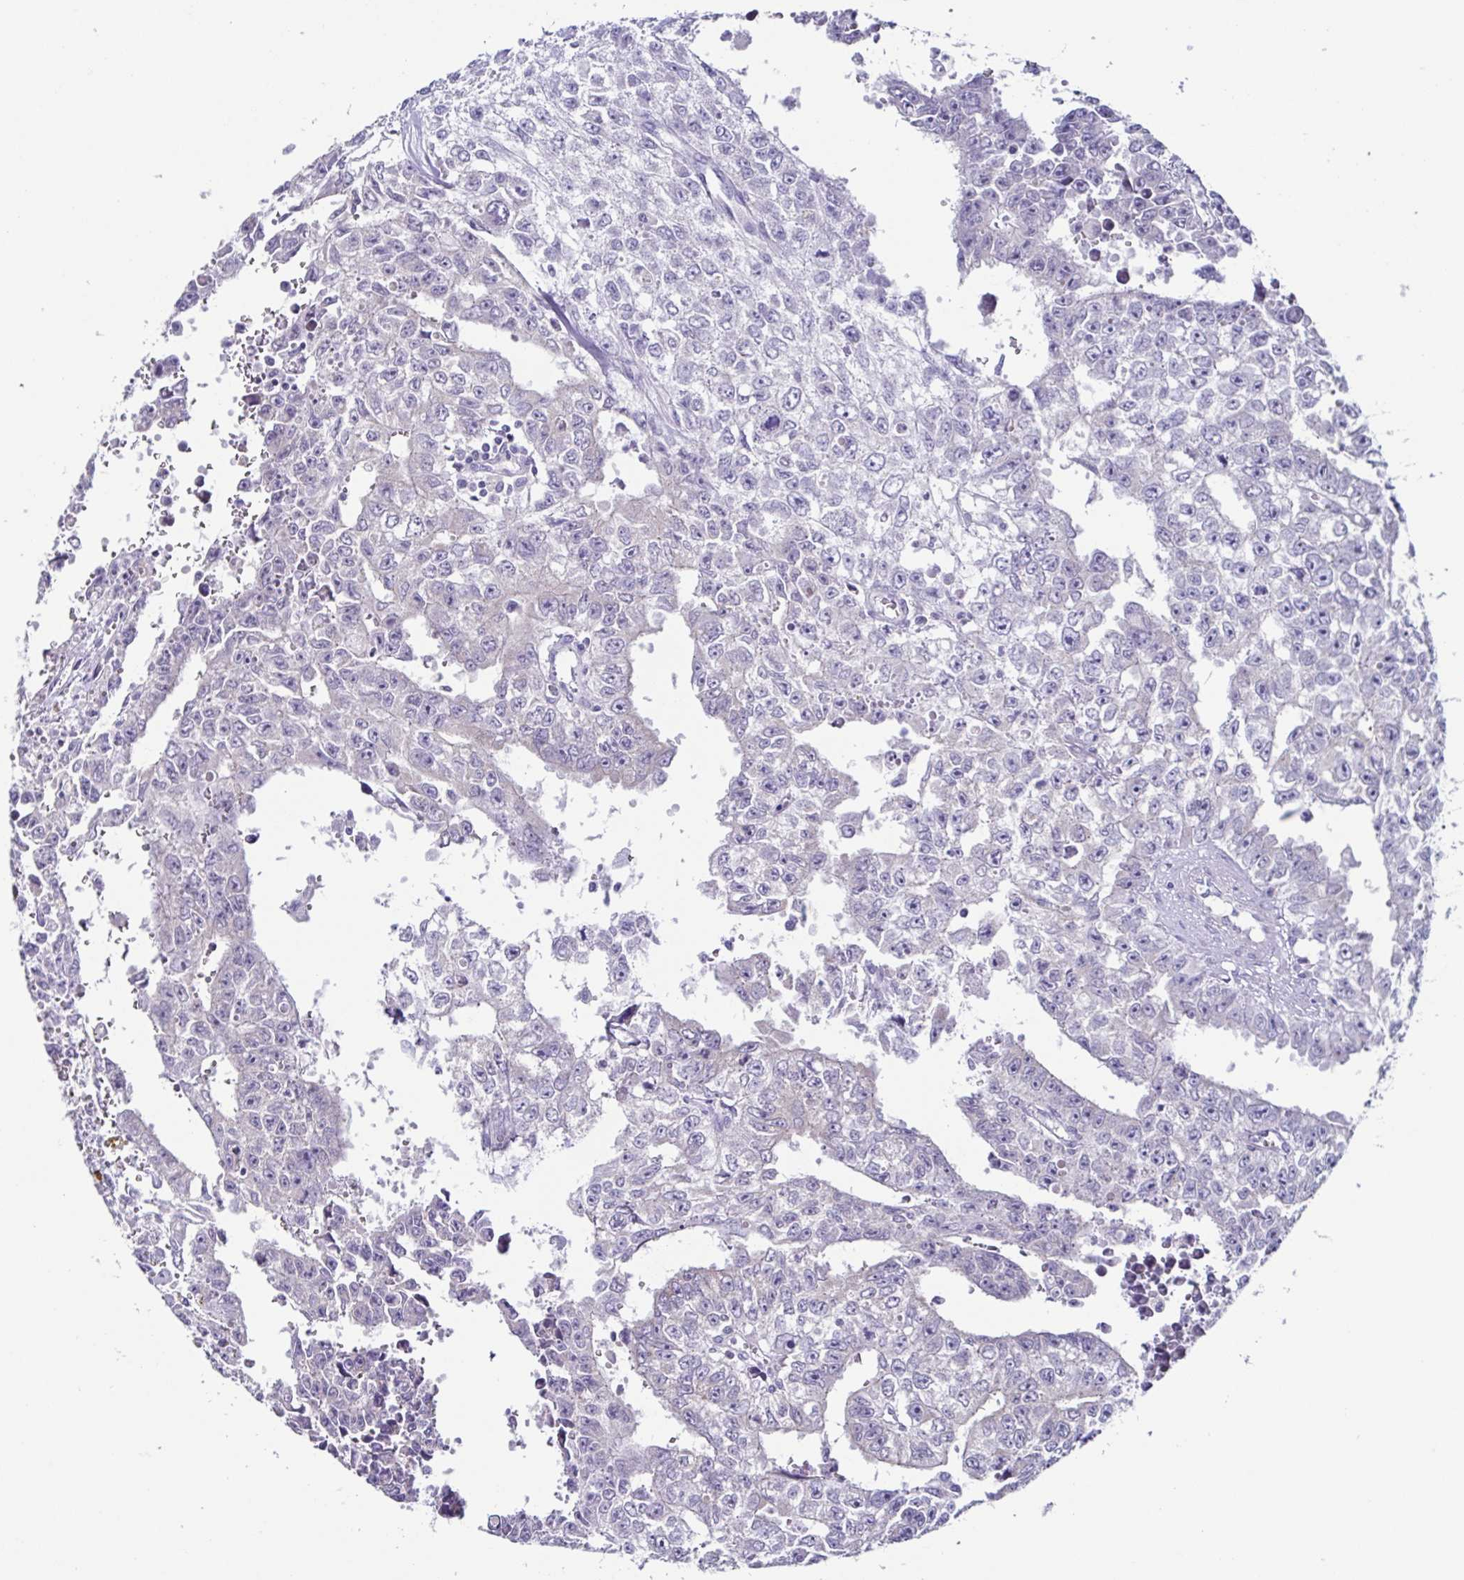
{"staining": {"intensity": "negative", "quantity": "none", "location": "none"}, "tissue": "testis cancer", "cell_type": "Tumor cells", "image_type": "cancer", "snomed": [{"axis": "morphology", "description": "Carcinoma, Embryonal, NOS"}, {"axis": "morphology", "description": "Teratoma, malignant, NOS"}, {"axis": "topography", "description": "Testis"}], "caption": "This is an immunohistochemistry (IHC) histopathology image of human embryonal carcinoma (testis). There is no positivity in tumor cells.", "gene": "RDH11", "patient": {"sex": "male", "age": 24}}